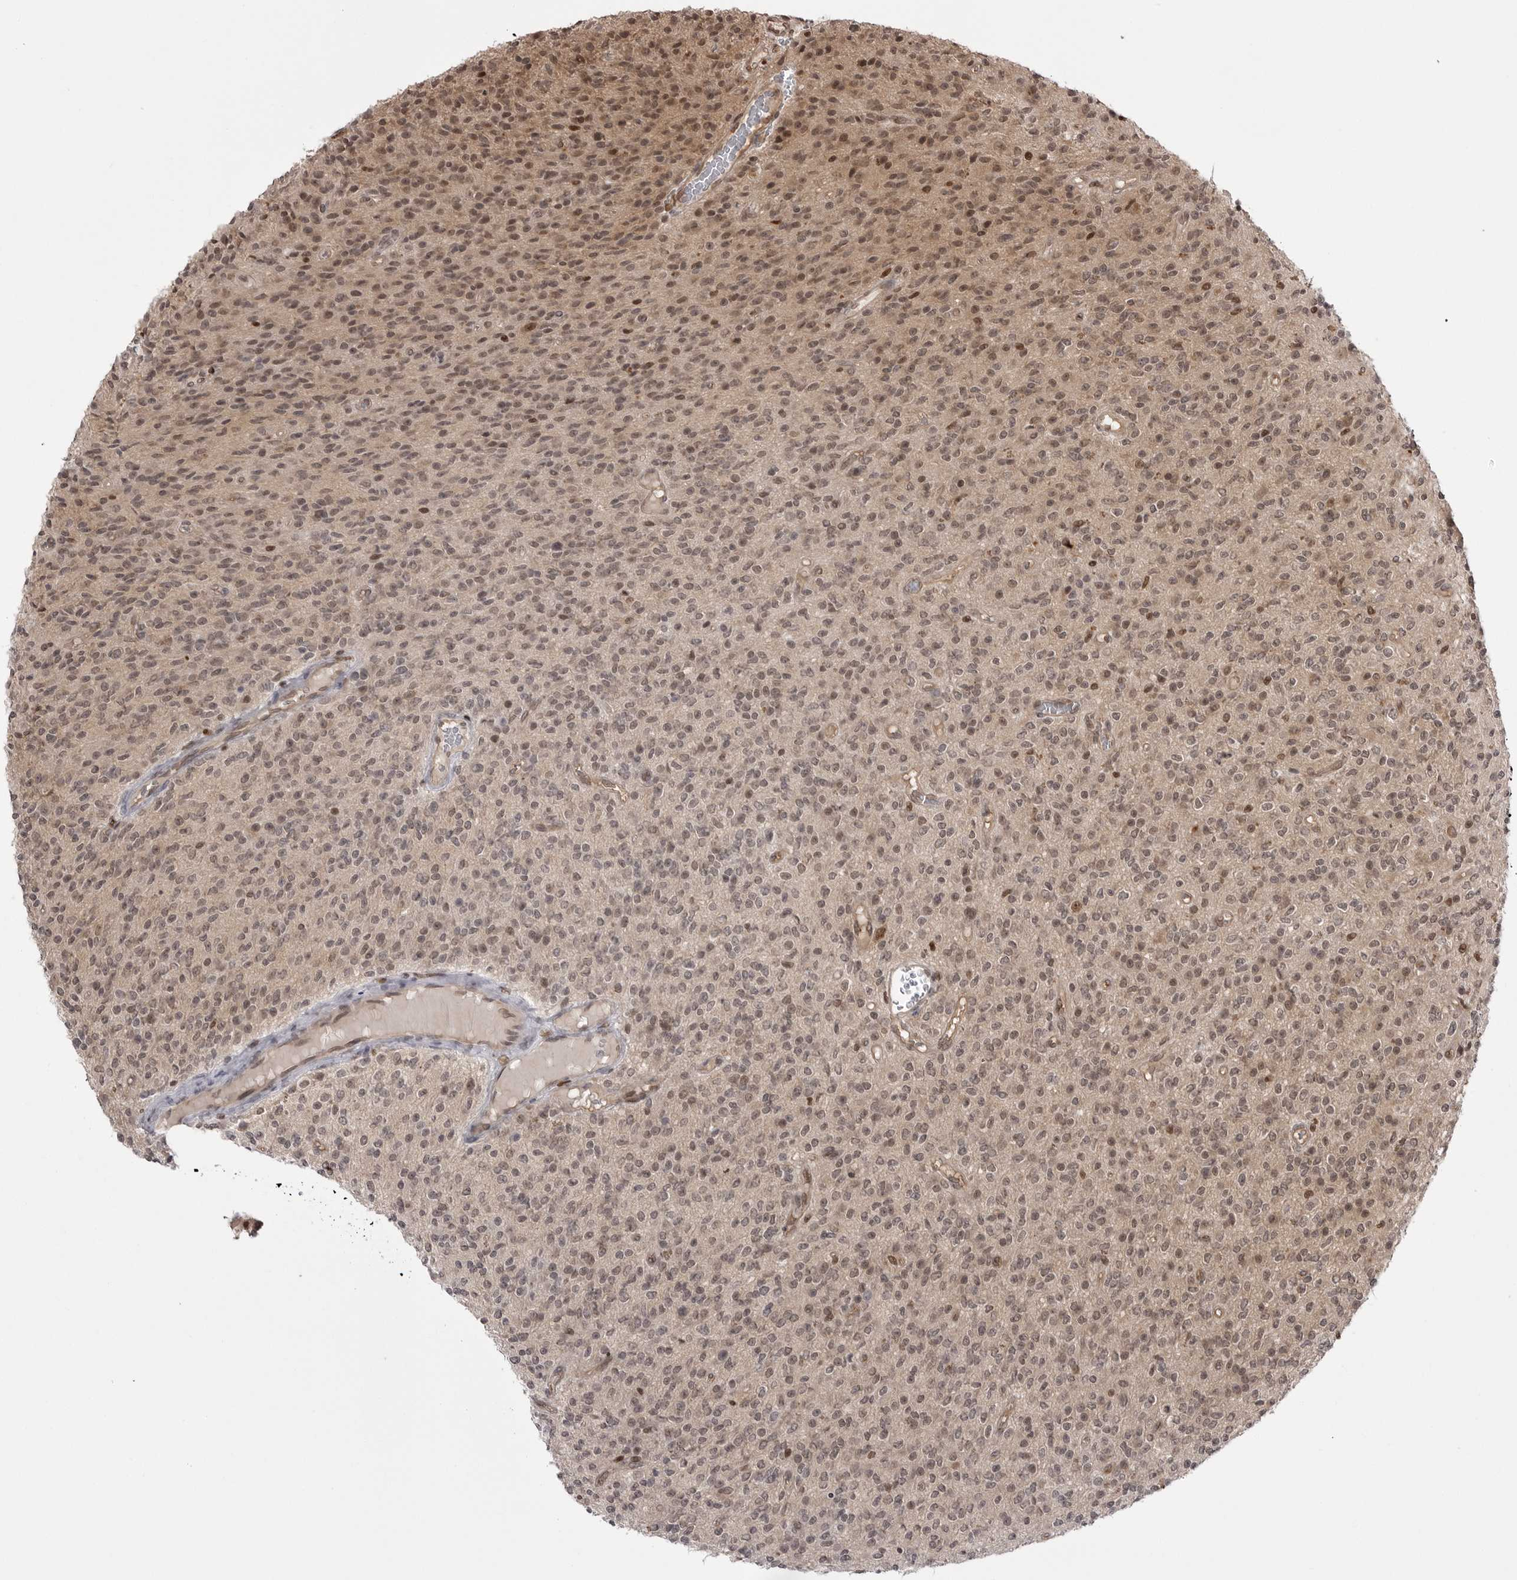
{"staining": {"intensity": "moderate", "quantity": "25%-75%", "location": "nuclear"}, "tissue": "glioma", "cell_type": "Tumor cells", "image_type": "cancer", "snomed": [{"axis": "morphology", "description": "Glioma, malignant, High grade"}, {"axis": "topography", "description": "Brain"}], "caption": "The image displays immunohistochemical staining of malignant high-grade glioma. There is moderate nuclear expression is appreciated in approximately 25%-75% of tumor cells. The staining is performed using DAB (3,3'-diaminobenzidine) brown chromogen to label protein expression. The nuclei are counter-stained blue using hematoxylin.", "gene": "PTK2B", "patient": {"sex": "male", "age": 34}}